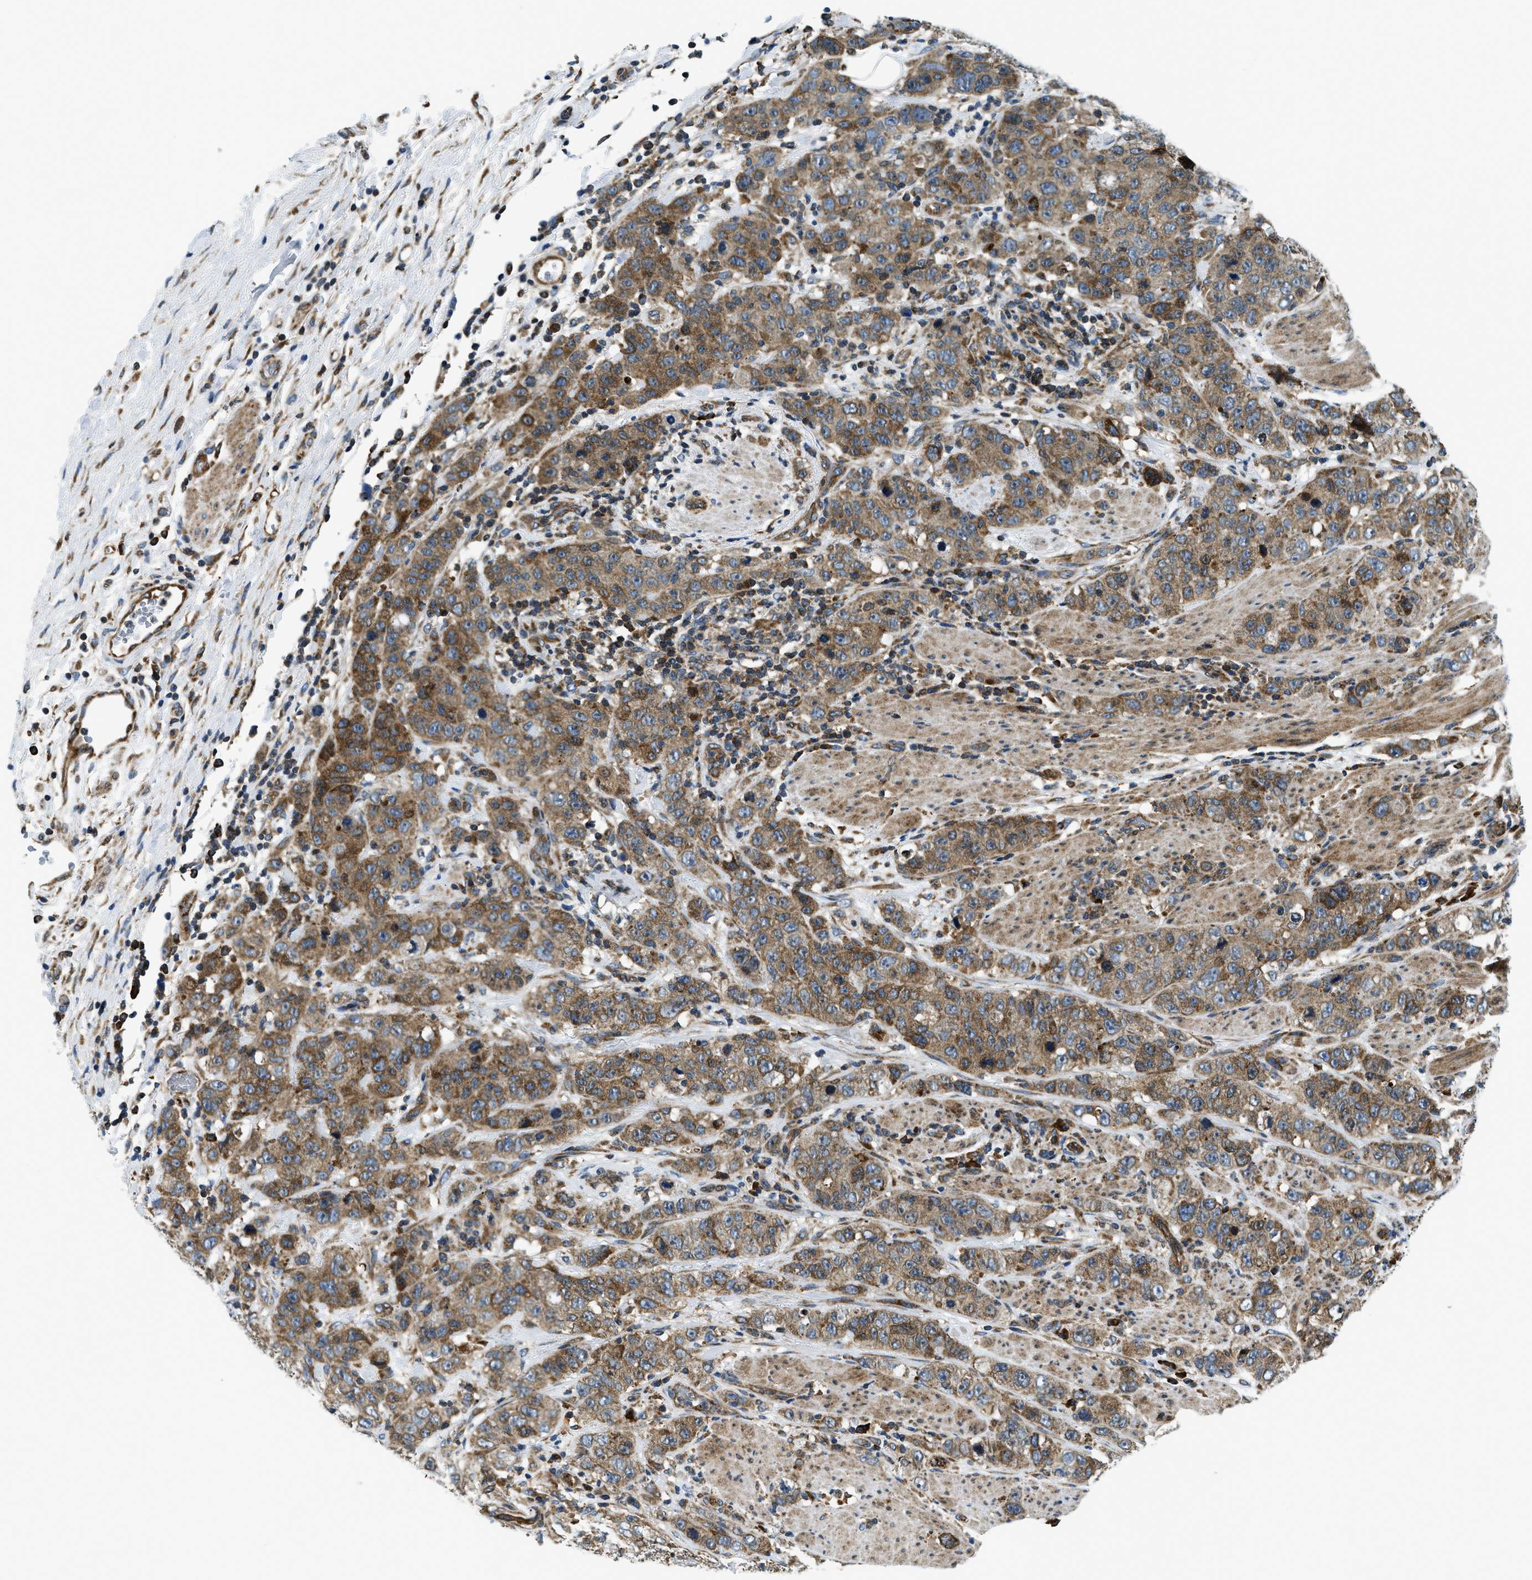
{"staining": {"intensity": "moderate", "quantity": ">75%", "location": "cytoplasmic/membranous"}, "tissue": "stomach cancer", "cell_type": "Tumor cells", "image_type": "cancer", "snomed": [{"axis": "morphology", "description": "Adenocarcinoma, NOS"}, {"axis": "topography", "description": "Stomach"}], "caption": "Immunohistochemical staining of stomach adenocarcinoma demonstrates medium levels of moderate cytoplasmic/membranous protein expression in approximately >75% of tumor cells.", "gene": "CSPG4", "patient": {"sex": "male", "age": 48}}